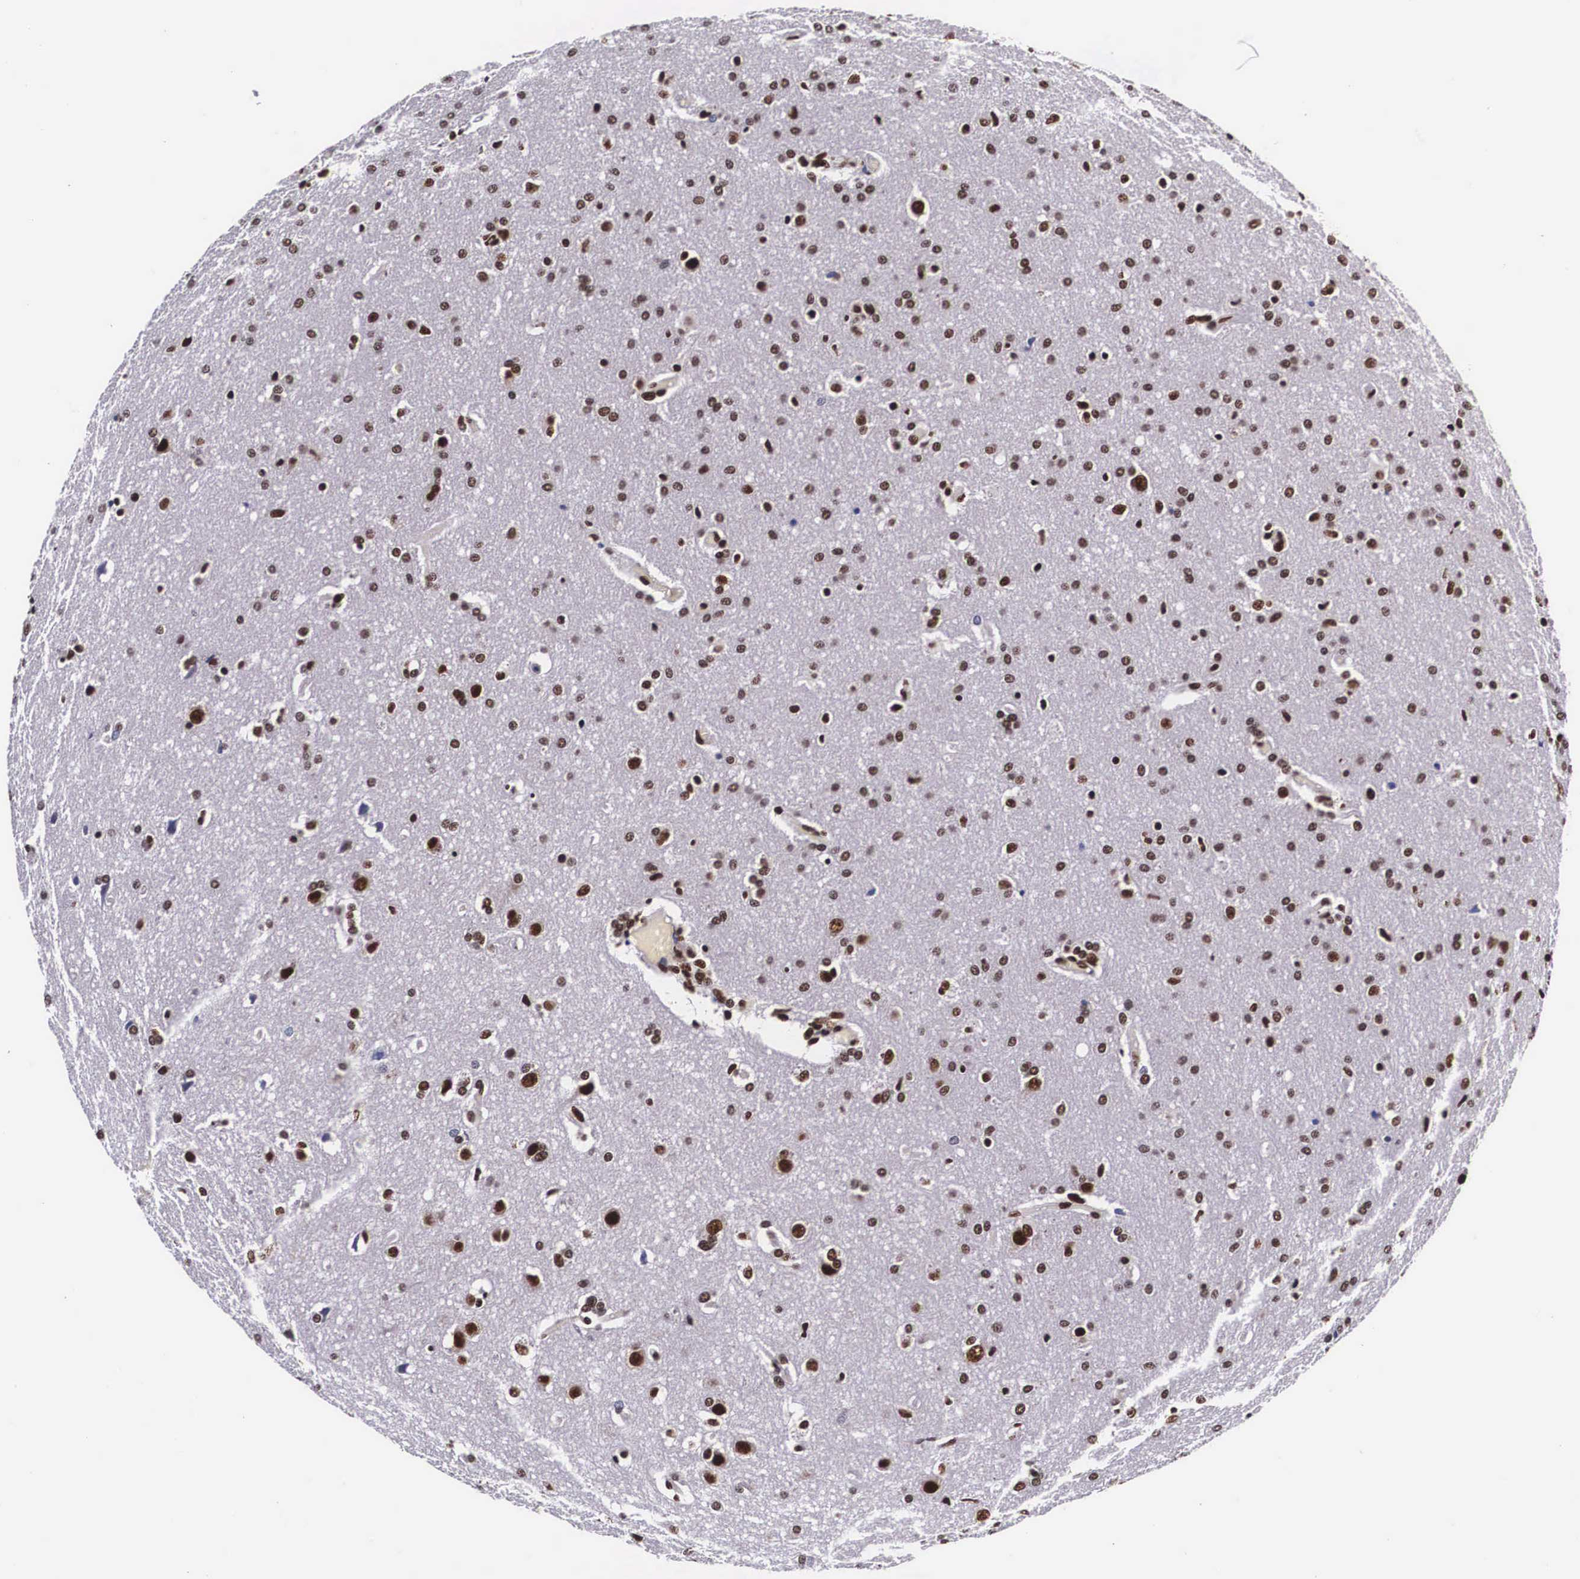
{"staining": {"intensity": "strong", "quantity": ">75%", "location": "nuclear"}, "tissue": "glioma", "cell_type": "Tumor cells", "image_type": "cancer", "snomed": [{"axis": "morphology", "description": "Glioma, malignant, High grade"}, {"axis": "topography", "description": "Brain"}], "caption": "Immunohistochemistry (IHC) of high-grade glioma (malignant) demonstrates high levels of strong nuclear positivity in about >75% of tumor cells. (brown staining indicates protein expression, while blue staining denotes nuclei).", "gene": "PABPN1", "patient": {"sex": "male", "age": 68}}